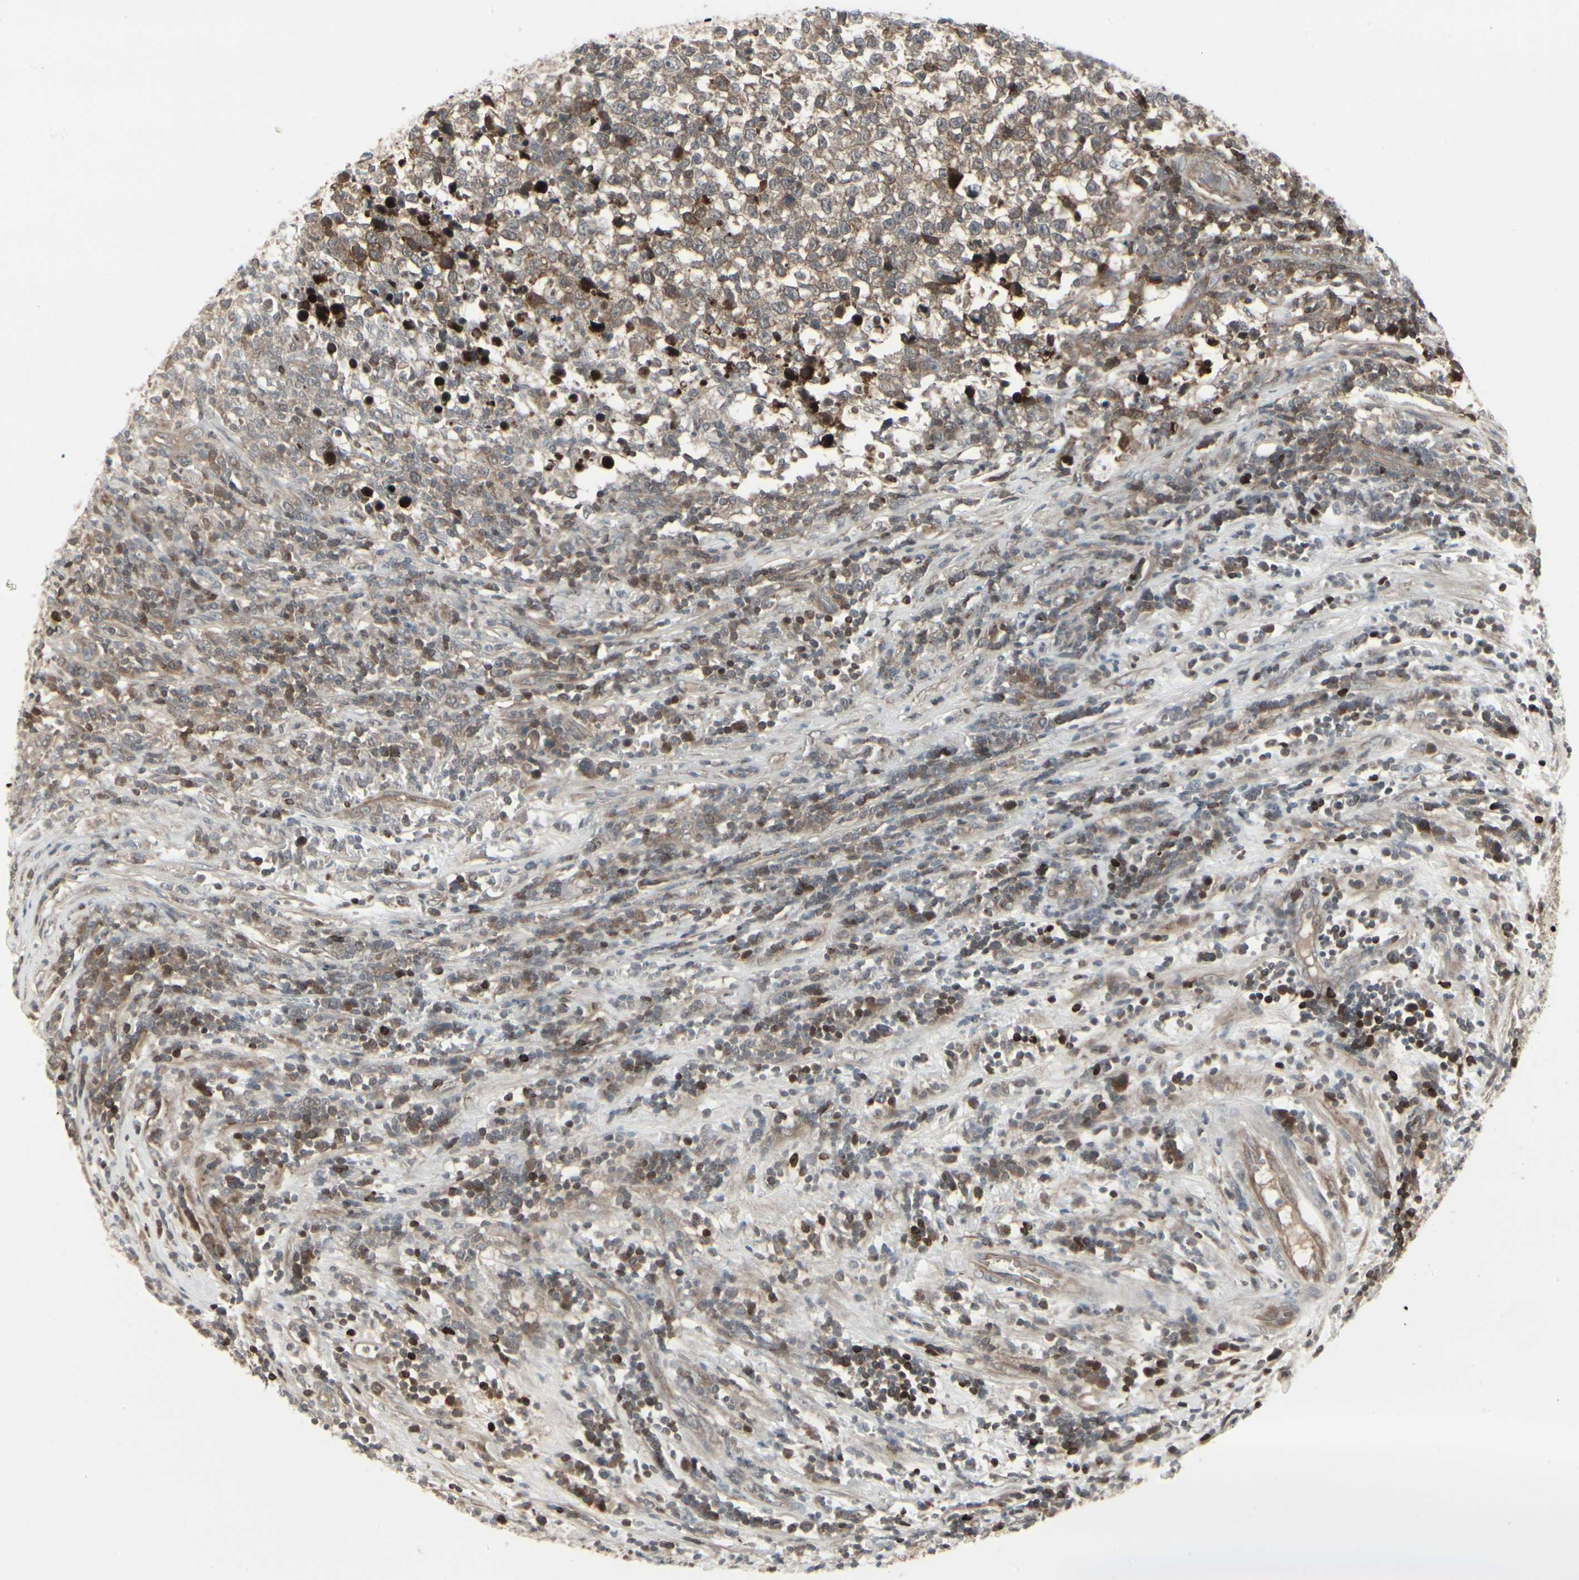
{"staining": {"intensity": "moderate", "quantity": ">75%", "location": "cytoplasmic/membranous"}, "tissue": "testis cancer", "cell_type": "Tumor cells", "image_type": "cancer", "snomed": [{"axis": "morphology", "description": "Seminoma, NOS"}, {"axis": "topography", "description": "Testis"}], "caption": "Immunohistochemical staining of human testis cancer (seminoma) displays medium levels of moderate cytoplasmic/membranous protein staining in about >75% of tumor cells.", "gene": "IGFBP6", "patient": {"sex": "male", "age": 43}}